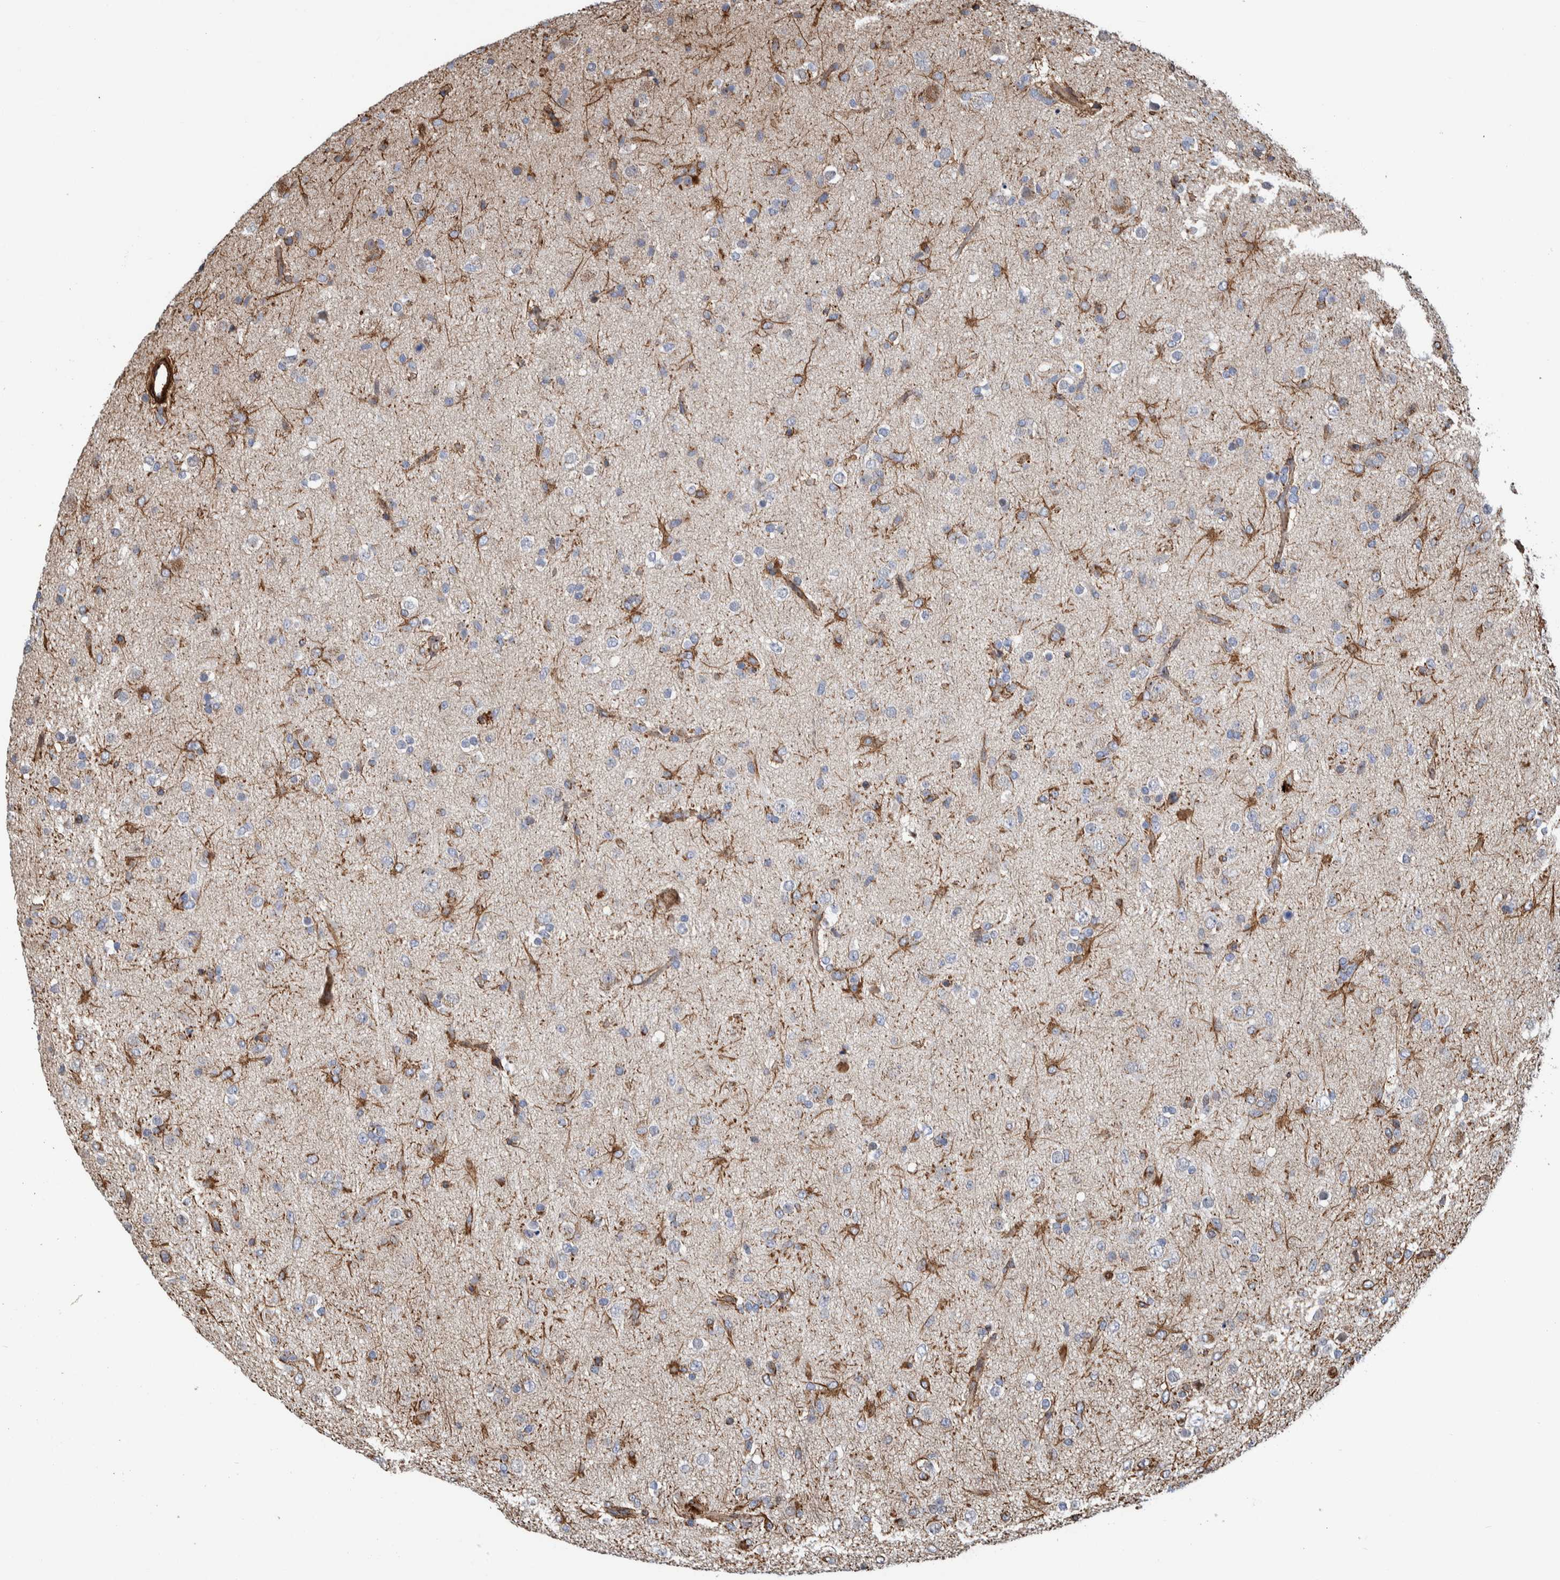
{"staining": {"intensity": "negative", "quantity": "none", "location": "none"}, "tissue": "glioma", "cell_type": "Tumor cells", "image_type": "cancer", "snomed": [{"axis": "morphology", "description": "Glioma, malignant, Low grade"}, {"axis": "topography", "description": "Brain"}], "caption": "Micrograph shows no protein positivity in tumor cells of malignant glioma (low-grade) tissue.", "gene": "CCDC57", "patient": {"sex": "male", "age": 65}}